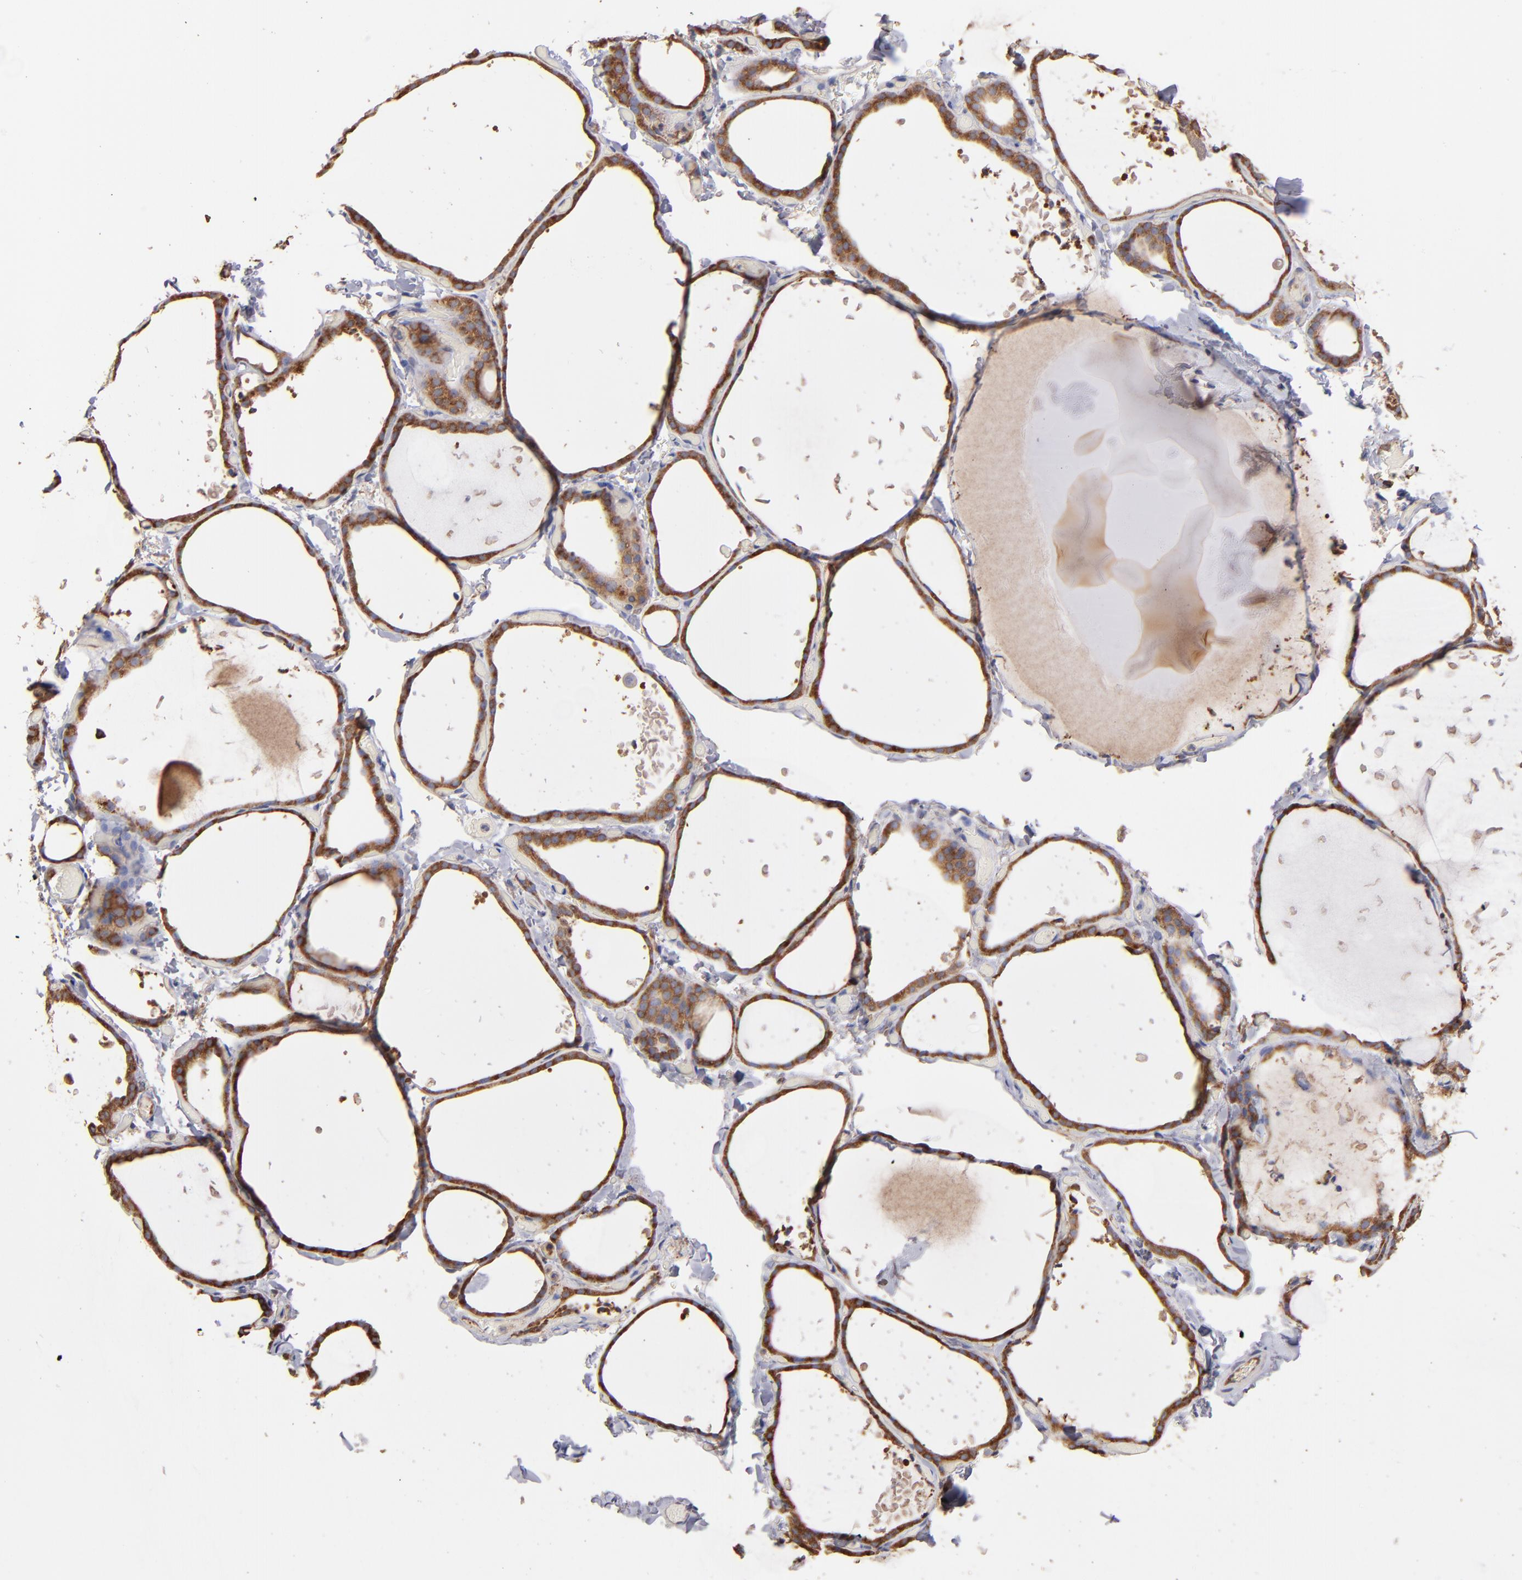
{"staining": {"intensity": "moderate", "quantity": ">75%", "location": "cytoplasmic/membranous"}, "tissue": "thyroid gland", "cell_type": "Glandular cells", "image_type": "normal", "snomed": [{"axis": "morphology", "description": "Normal tissue, NOS"}, {"axis": "topography", "description": "Thyroid gland"}], "caption": "A photomicrograph showing moderate cytoplasmic/membranous staining in approximately >75% of glandular cells in unremarkable thyroid gland, as visualized by brown immunohistochemical staining.", "gene": "NFKBIE", "patient": {"sex": "female", "age": 22}}